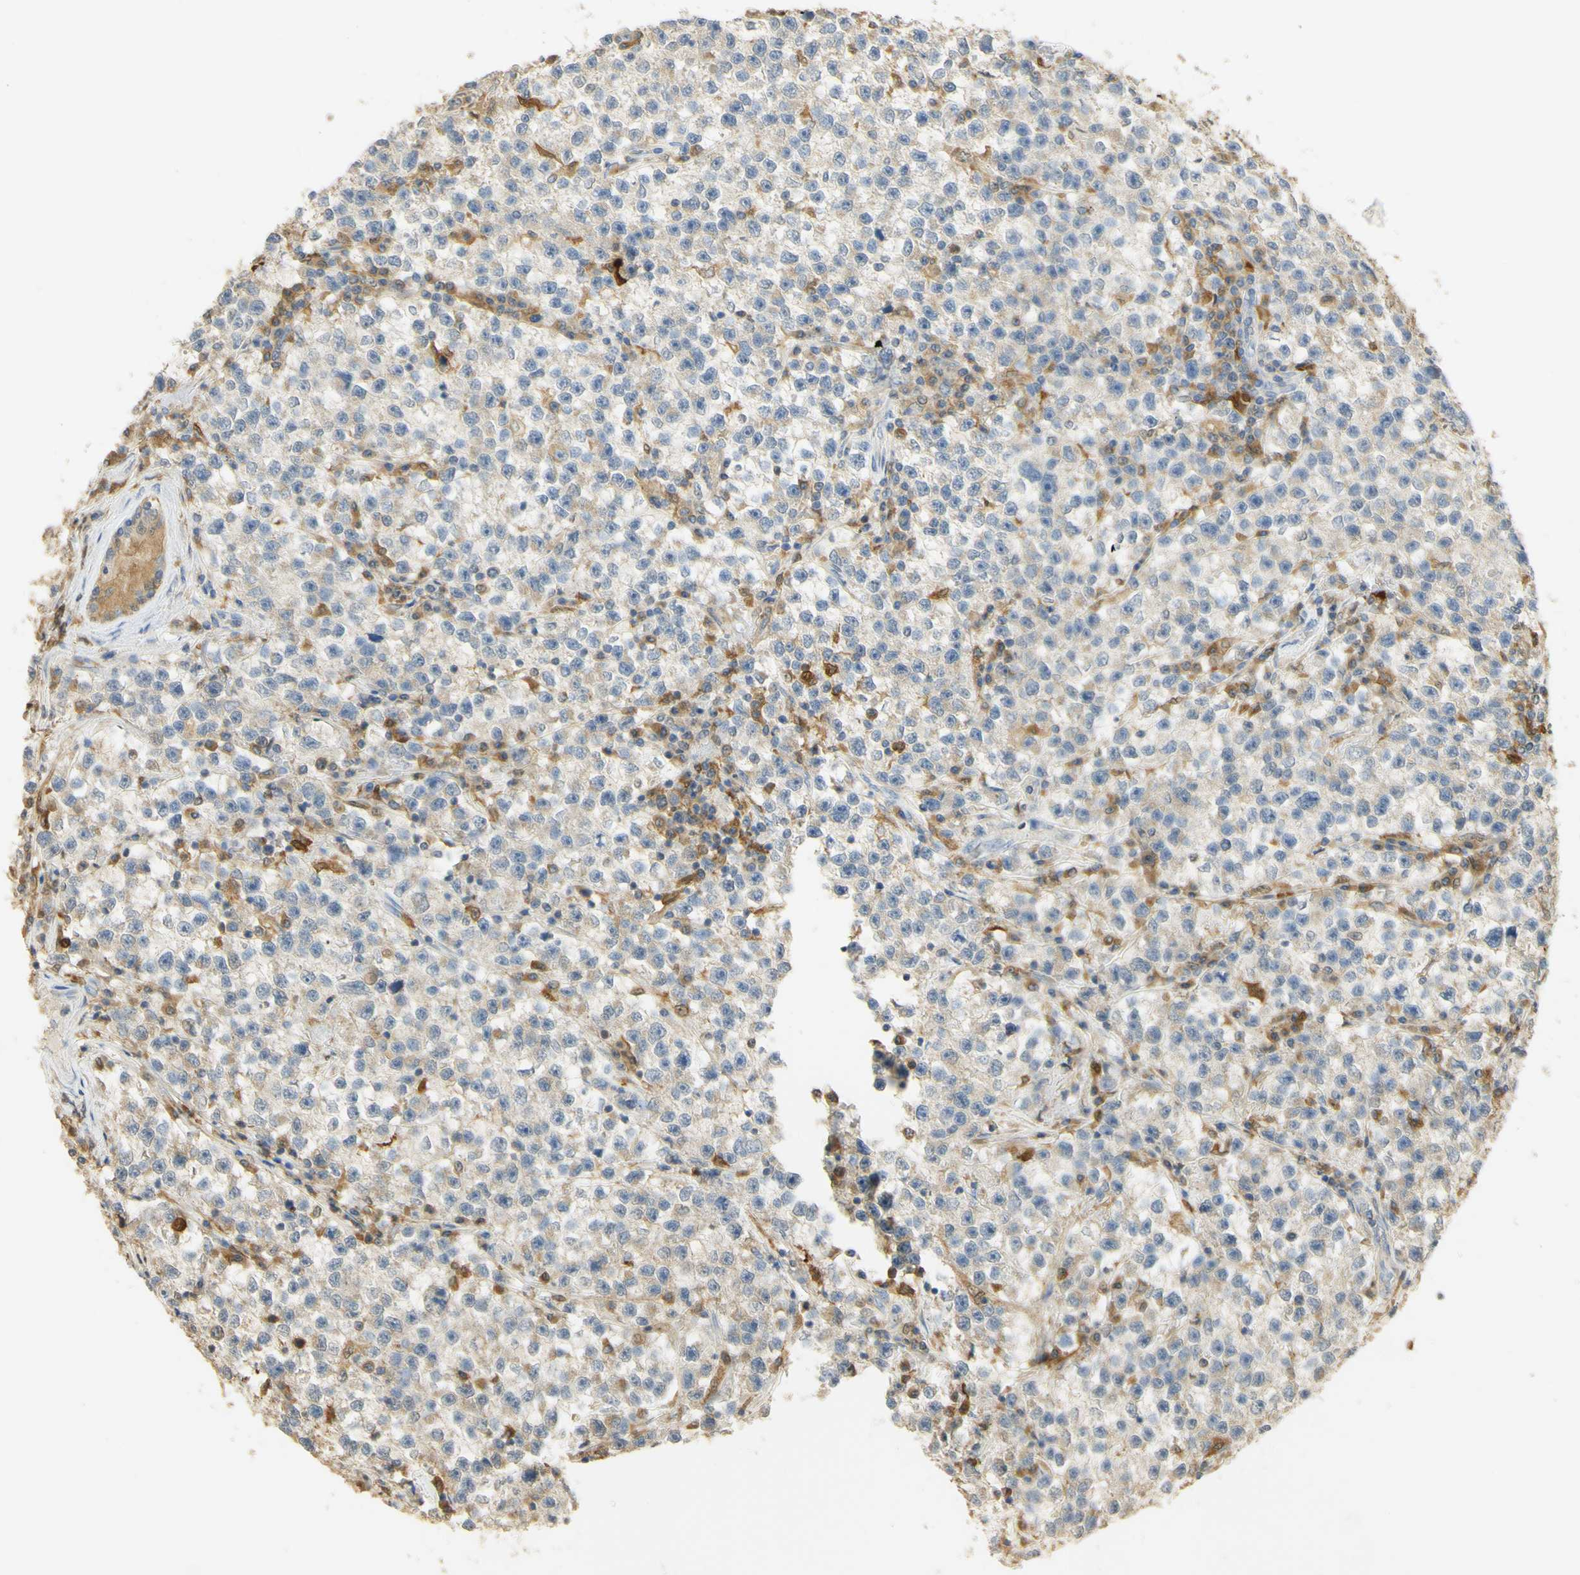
{"staining": {"intensity": "weak", "quantity": "<25%", "location": "cytoplasmic/membranous"}, "tissue": "testis cancer", "cell_type": "Tumor cells", "image_type": "cancer", "snomed": [{"axis": "morphology", "description": "Seminoma, NOS"}, {"axis": "topography", "description": "Testis"}], "caption": "An image of human testis cancer is negative for staining in tumor cells. (Immunohistochemistry (ihc), brightfield microscopy, high magnification).", "gene": "PAK1", "patient": {"sex": "male", "age": 22}}